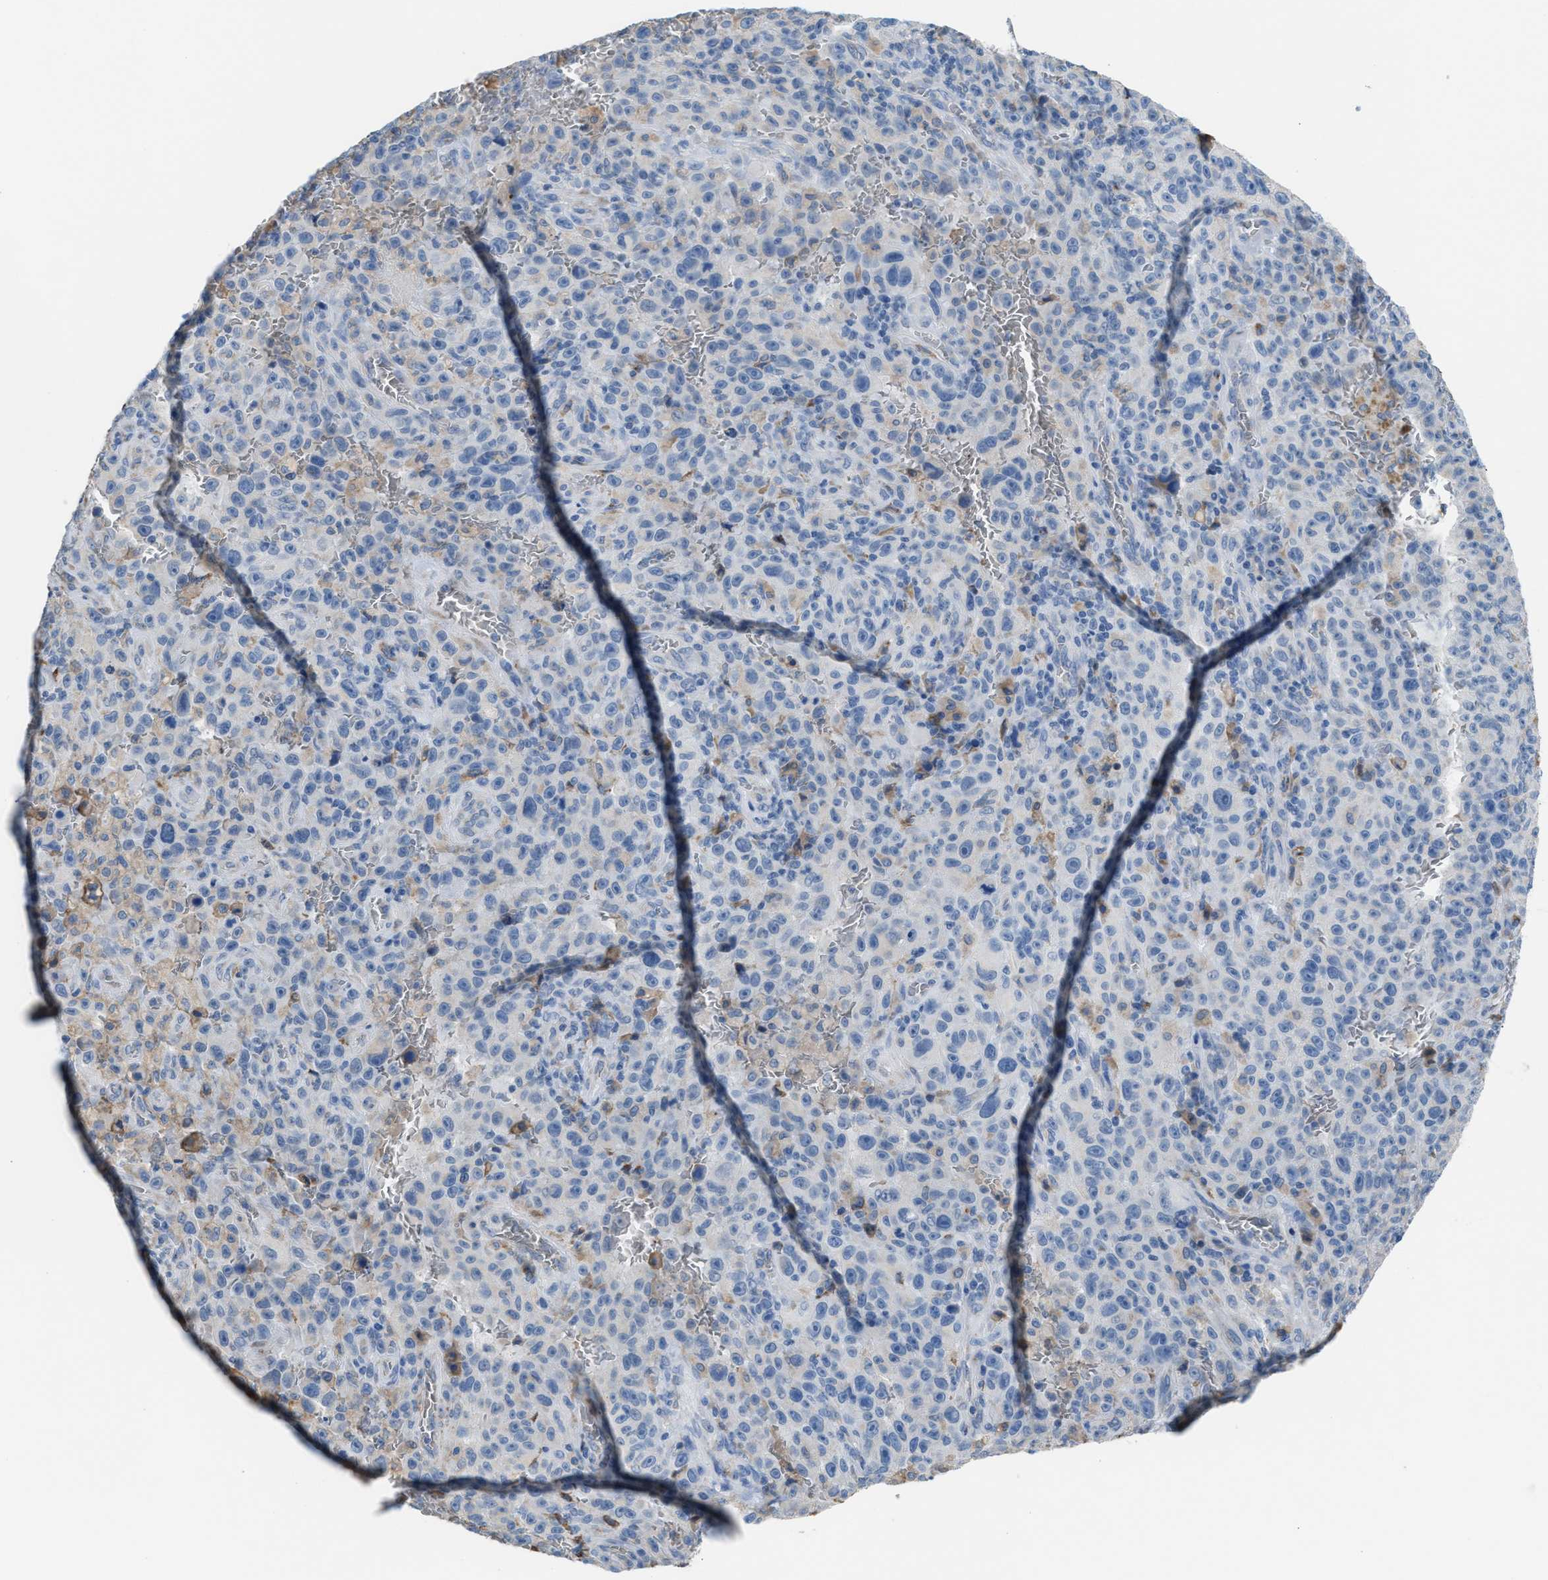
{"staining": {"intensity": "negative", "quantity": "none", "location": "none"}, "tissue": "melanoma", "cell_type": "Tumor cells", "image_type": "cancer", "snomed": [{"axis": "morphology", "description": "Malignant melanoma, NOS"}, {"axis": "topography", "description": "Skin"}], "caption": "Human malignant melanoma stained for a protein using IHC reveals no expression in tumor cells.", "gene": "CA3", "patient": {"sex": "female", "age": 82}}